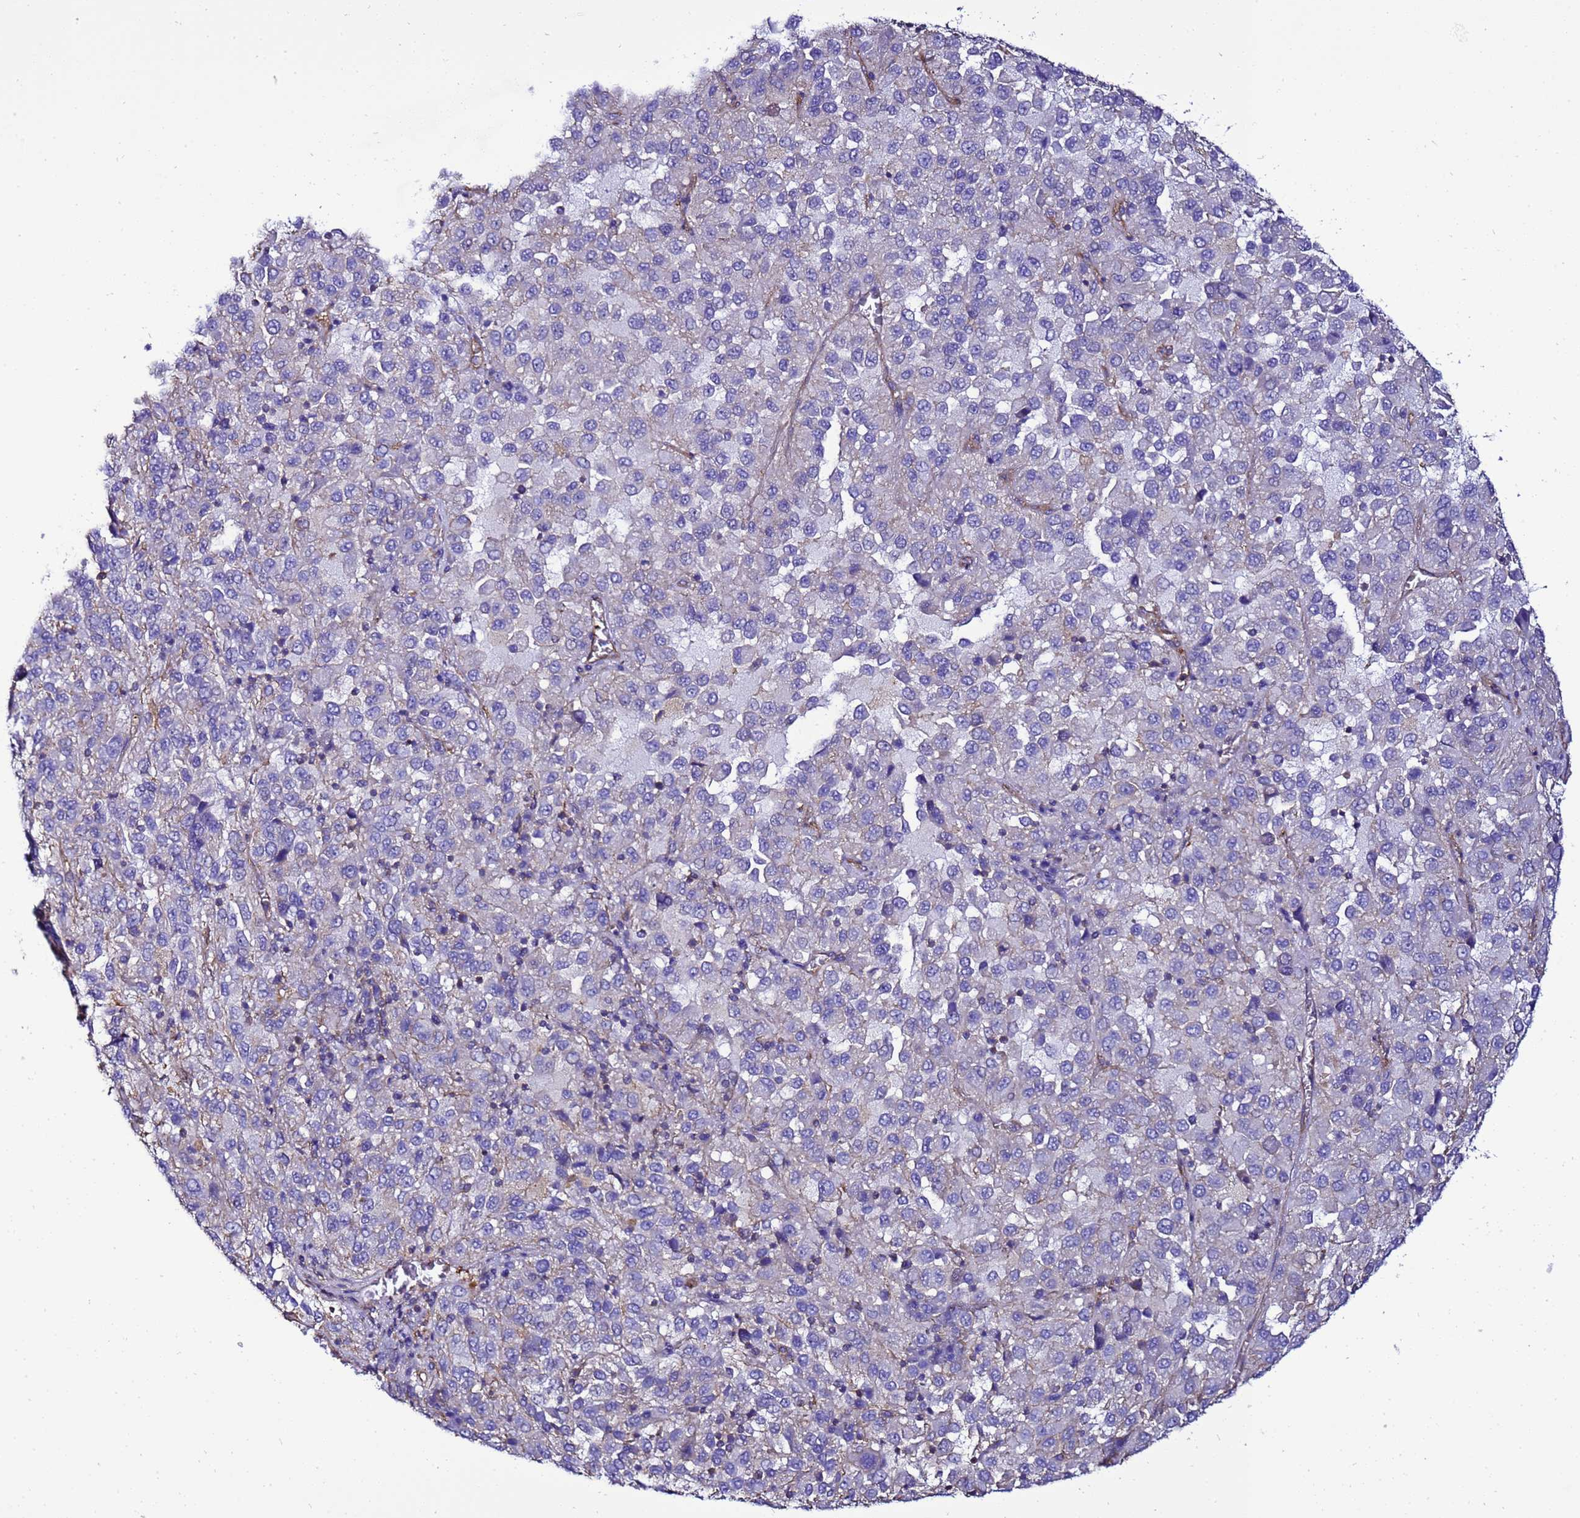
{"staining": {"intensity": "negative", "quantity": "none", "location": "none"}, "tissue": "melanoma", "cell_type": "Tumor cells", "image_type": "cancer", "snomed": [{"axis": "morphology", "description": "Malignant melanoma, Metastatic site"}, {"axis": "topography", "description": "Lung"}], "caption": "The photomicrograph exhibits no significant staining in tumor cells of malignant melanoma (metastatic site).", "gene": "MYL12A", "patient": {"sex": "male", "age": 64}}